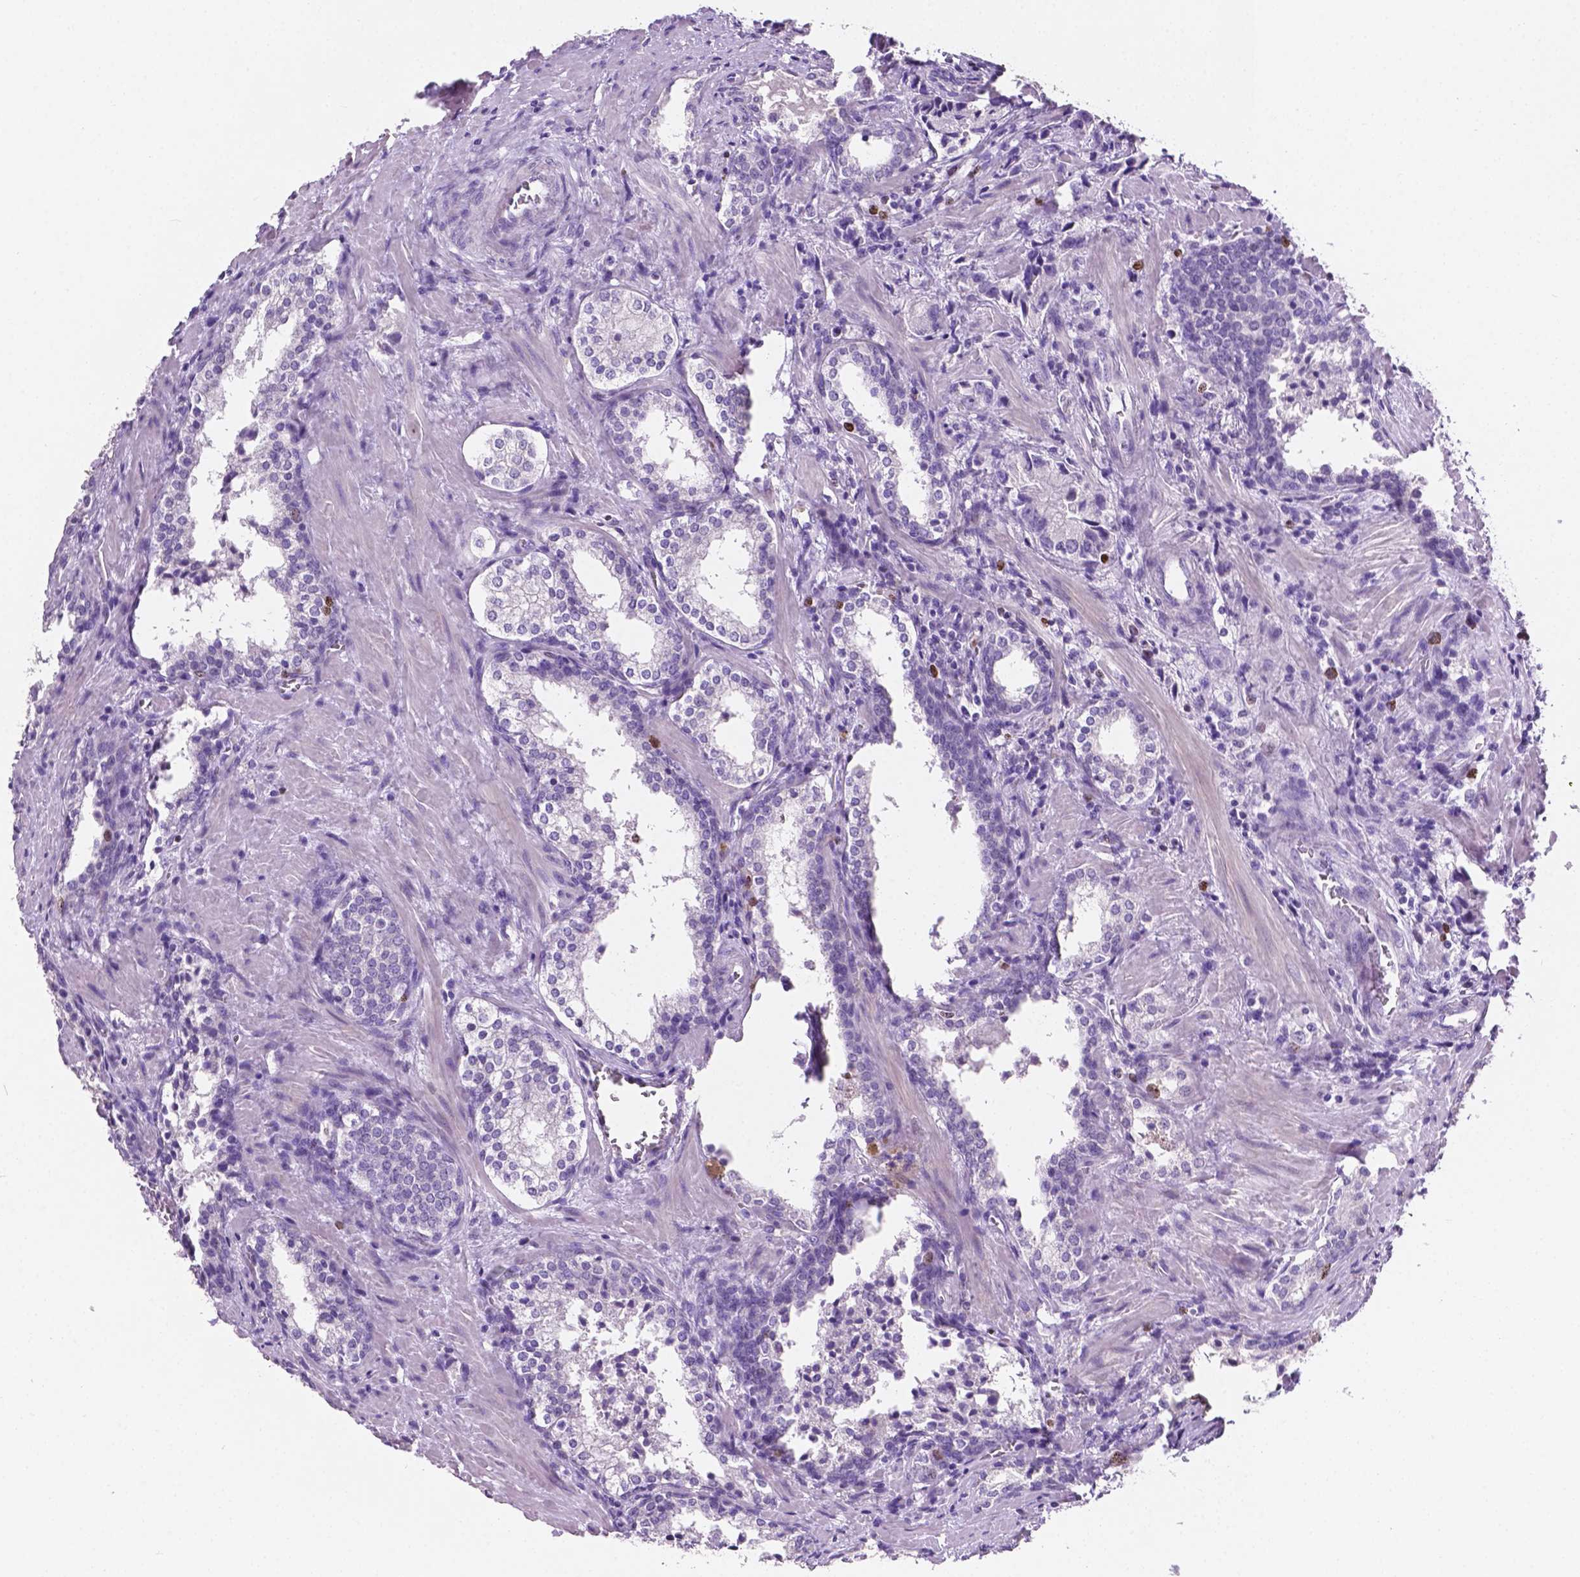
{"staining": {"intensity": "negative", "quantity": "none", "location": "none"}, "tissue": "prostate cancer", "cell_type": "Tumor cells", "image_type": "cancer", "snomed": [{"axis": "morphology", "description": "Adenocarcinoma, NOS"}, {"axis": "topography", "description": "Prostate and seminal vesicle, NOS"}], "caption": "The histopathology image exhibits no staining of tumor cells in prostate adenocarcinoma. (DAB (3,3'-diaminobenzidine) immunohistochemistry with hematoxylin counter stain).", "gene": "SIAH2", "patient": {"sex": "male", "age": 63}}